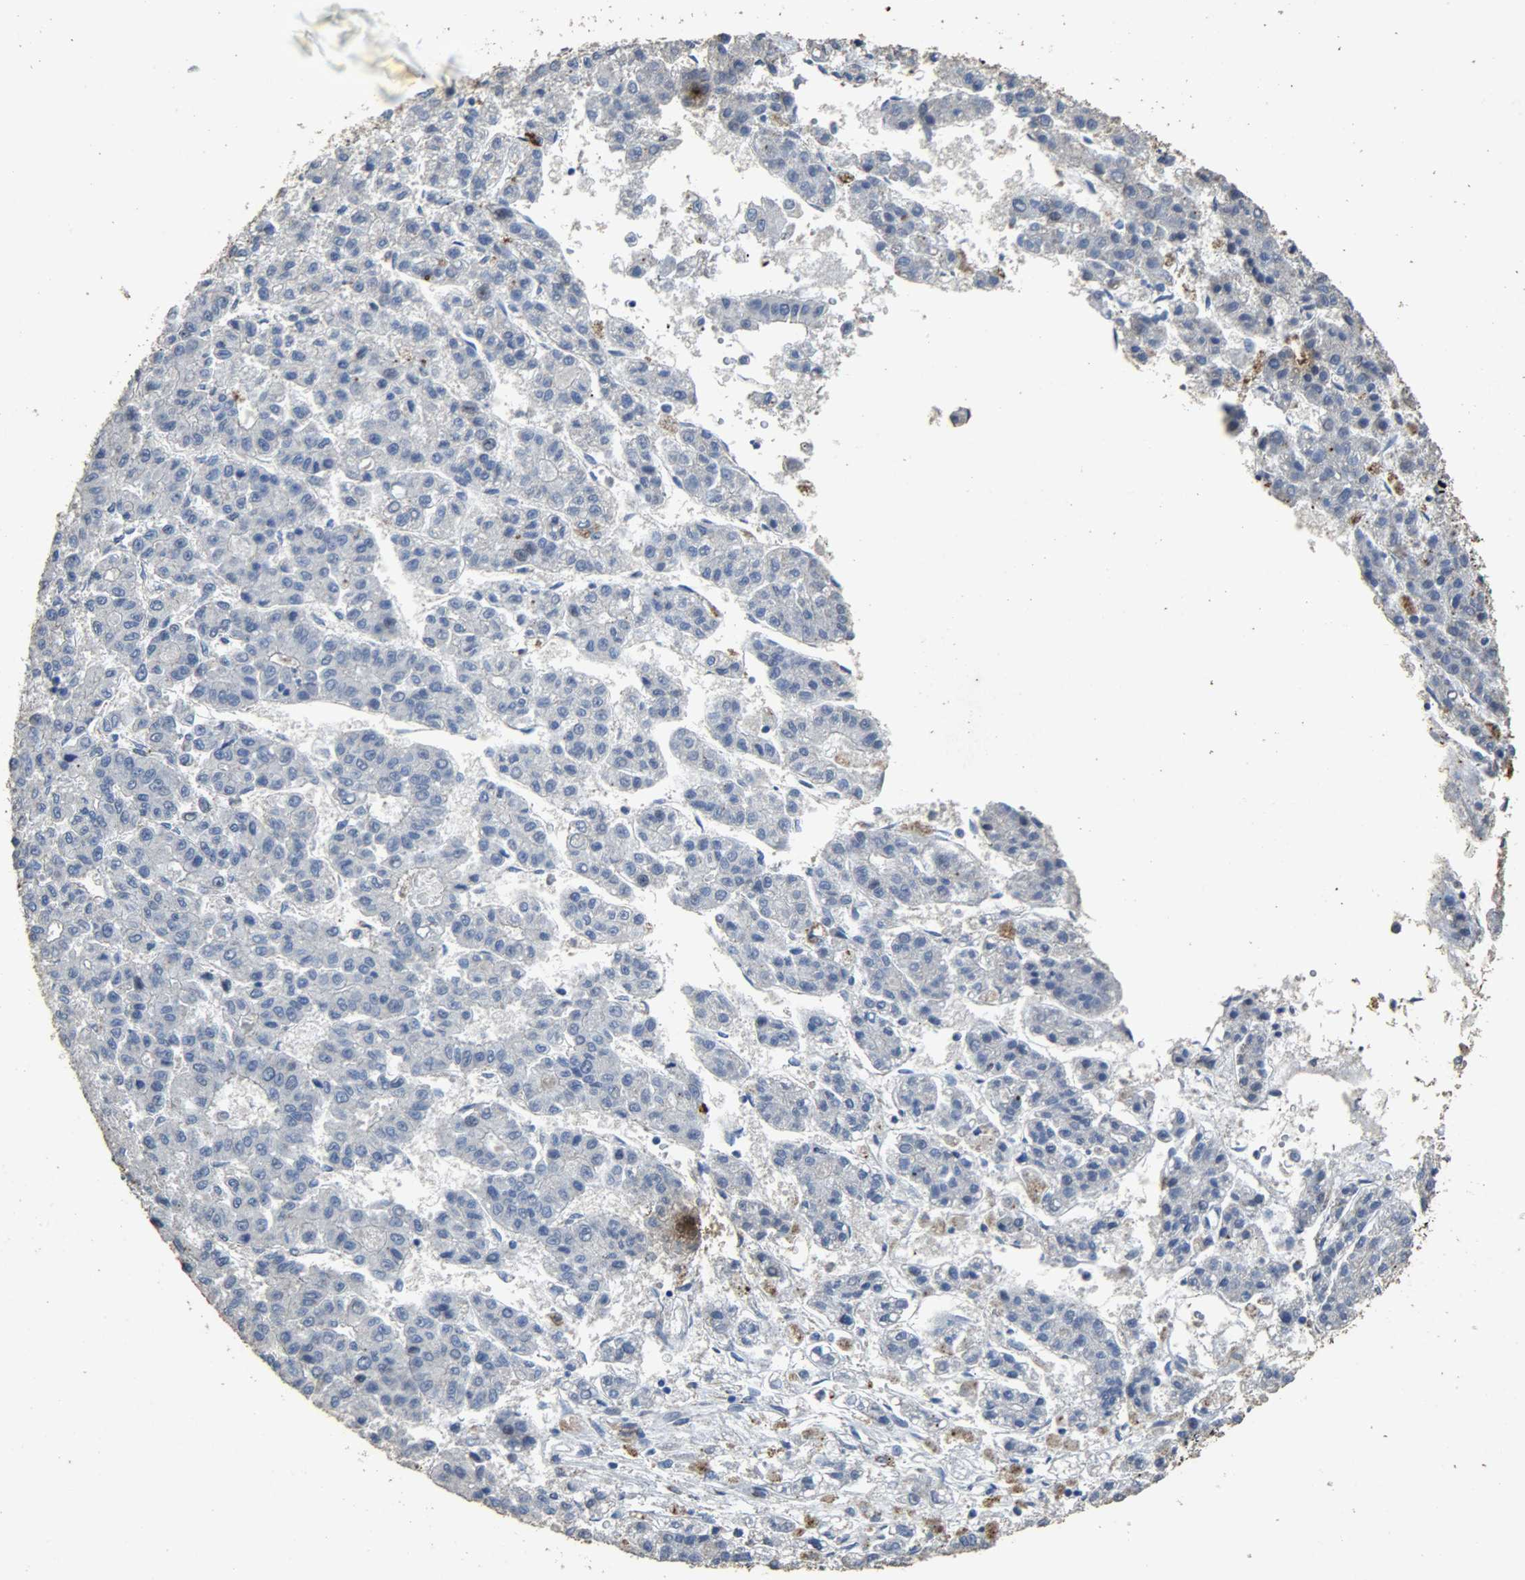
{"staining": {"intensity": "negative", "quantity": "none", "location": "none"}, "tissue": "liver cancer", "cell_type": "Tumor cells", "image_type": "cancer", "snomed": [{"axis": "morphology", "description": "Carcinoma, Hepatocellular, NOS"}, {"axis": "topography", "description": "Liver"}], "caption": "Immunohistochemistry photomicrograph of neoplastic tissue: liver cancer (hepatocellular carcinoma) stained with DAB displays no significant protein expression in tumor cells.", "gene": "TPM4", "patient": {"sex": "male", "age": 70}}